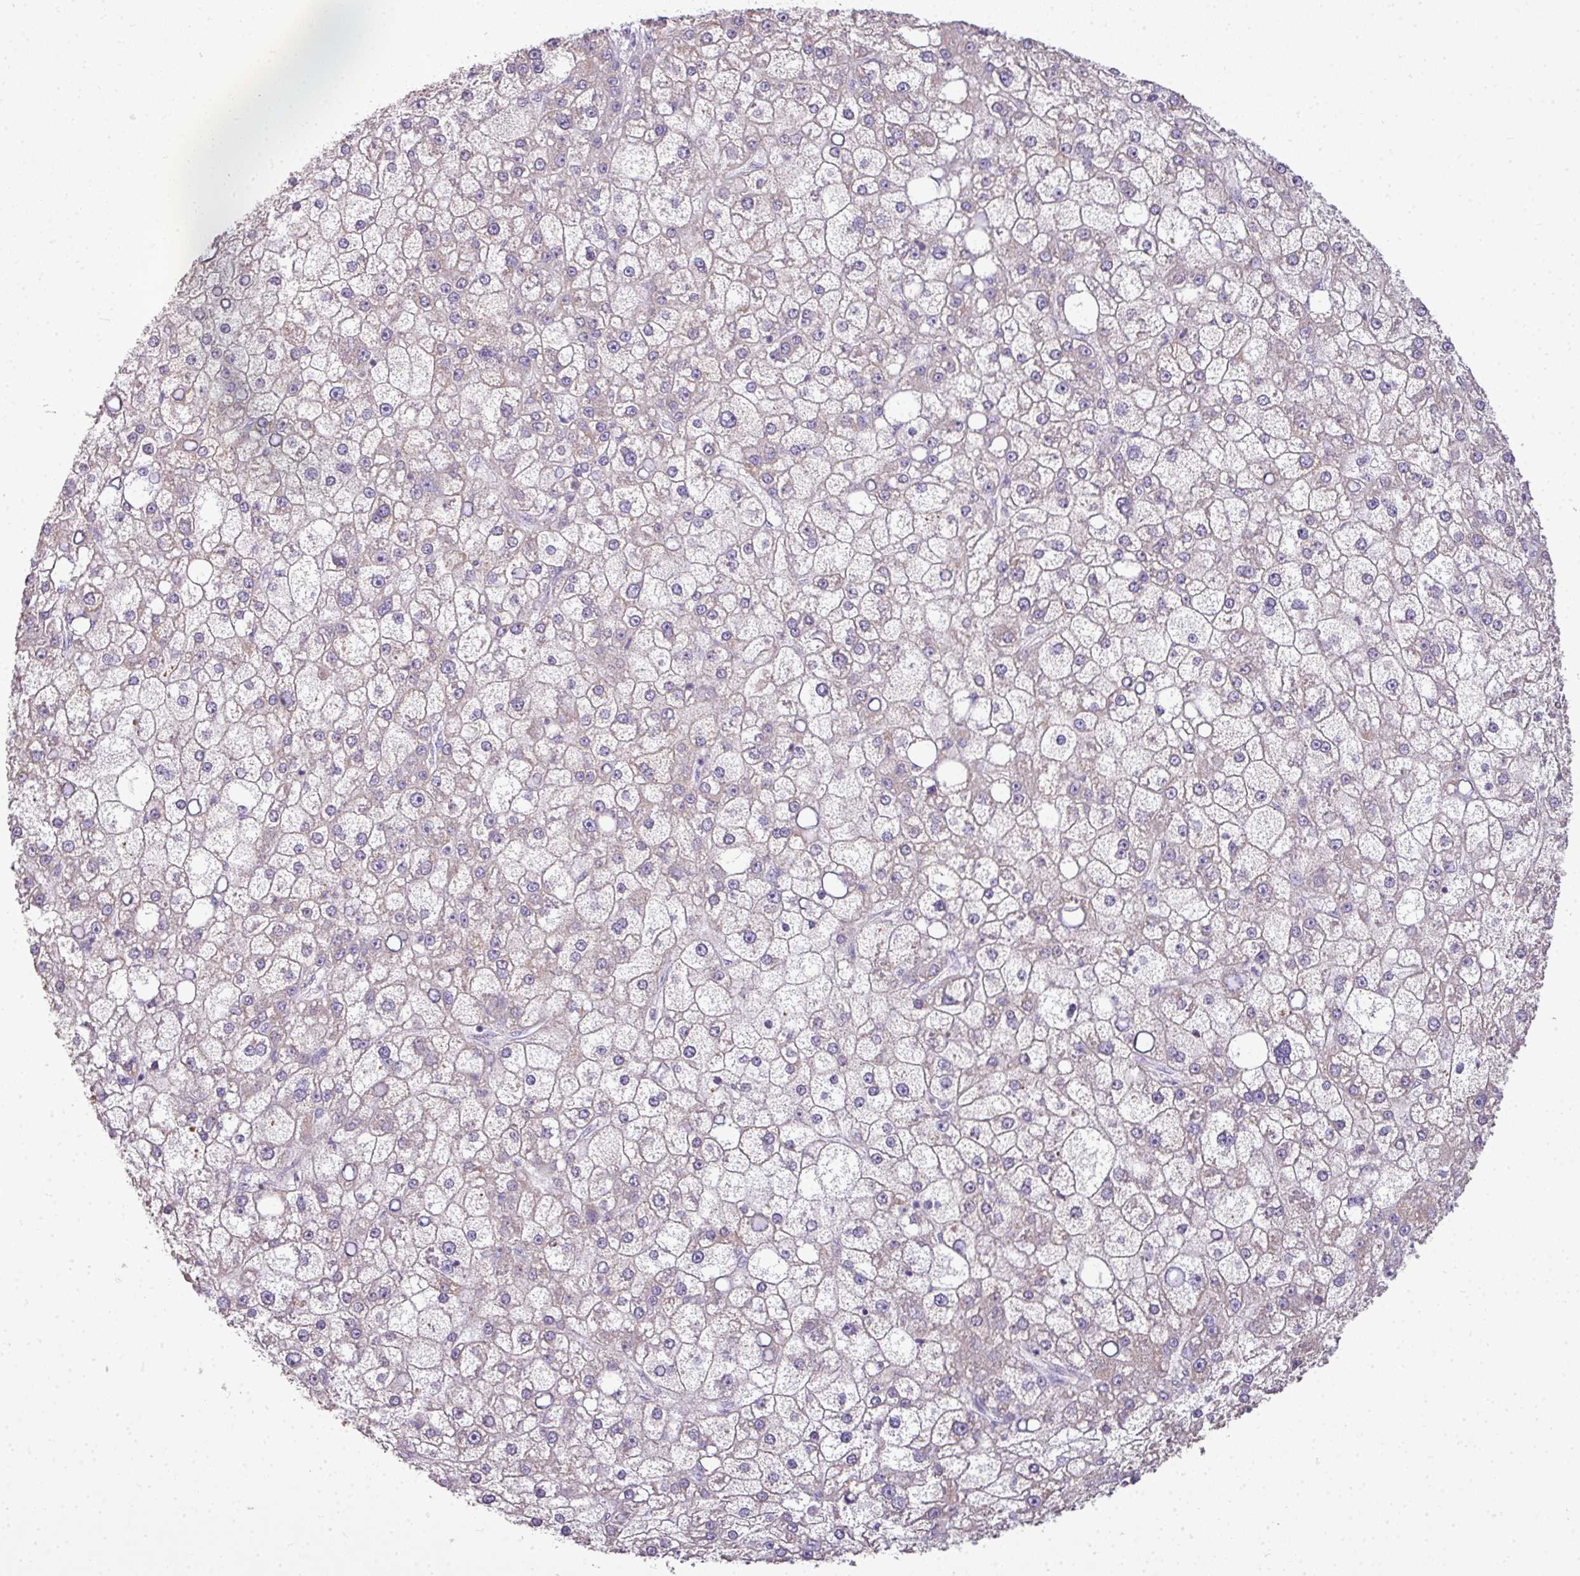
{"staining": {"intensity": "negative", "quantity": "none", "location": "none"}, "tissue": "liver cancer", "cell_type": "Tumor cells", "image_type": "cancer", "snomed": [{"axis": "morphology", "description": "Carcinoma, Hepatocellular, NOS"}, {"axis": "topography", "description": "Liver"}], "caption": "This is a histopathology image of immunohistochemistry (IHC) staining of hepatocellular carcinoma (liver), which shows no staining in tumor cells.", "gene": "STAT5A", "patient": {"sex": "male", "age": 67}}